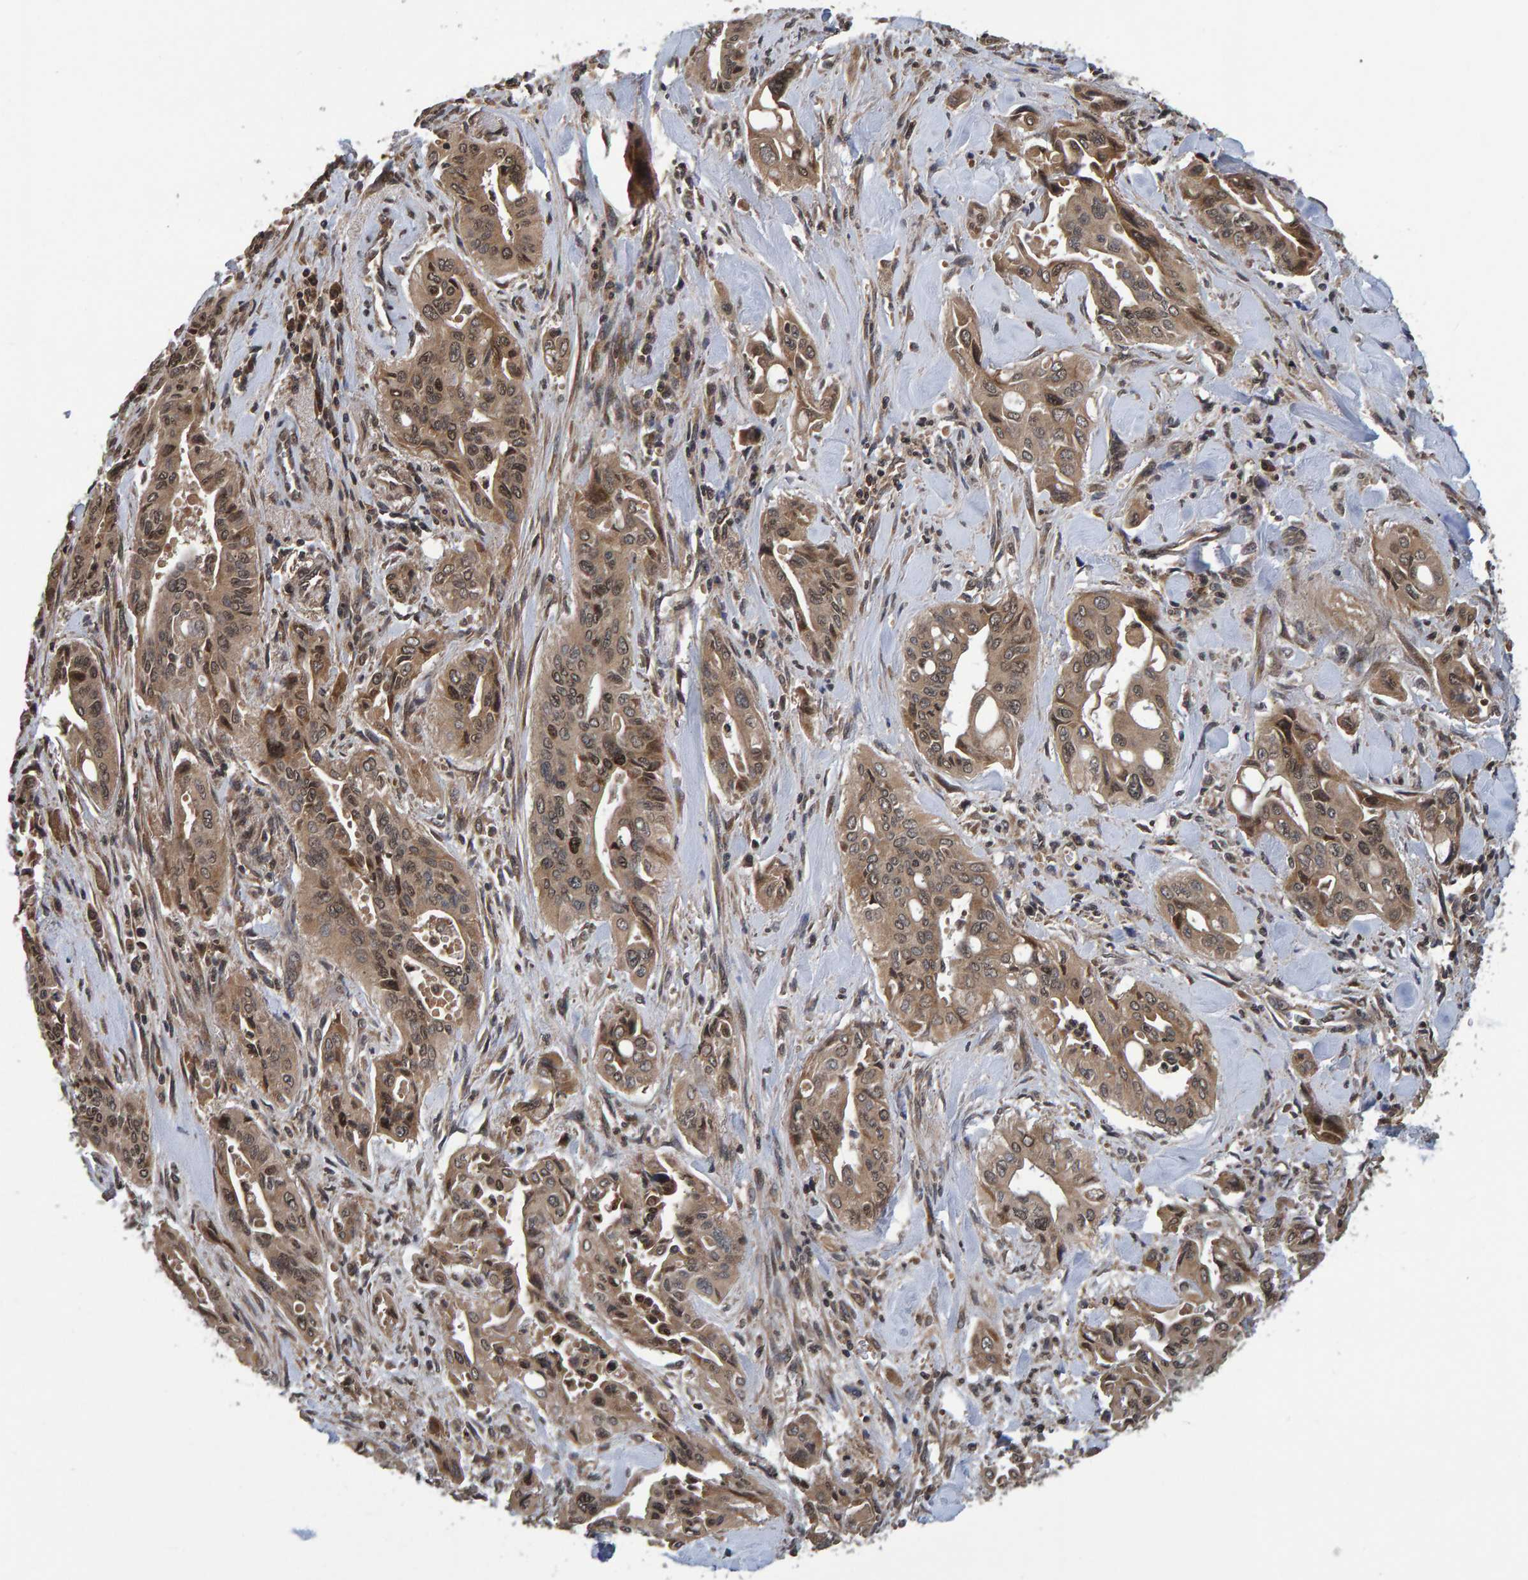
{"staining": {"intensity": "moderate", "quantity": ">75%", "location": "cytoplasmic/membranous,nuclear"}, "tissue": "pancreatic cancer", "cell_type": "Tumor cells", "image_type": "cancer", "snomed": [{"axis": "morphology", "description": "Adenocarcinoma, NOS"}, {"axis": "topography", "description": "Pancreas"}], "caption": "Pancreatic cancer stained with DAB immunohistochemistry reveals medium levels of moderate cytoplasmic/membranous and nuclear expression in about >75% of tumor cells. (Stains: DAB (3,3'-diaminobenzidine) in brown, nuclei in blue, Microscopy: brightfield microscopy at high magnification).", "gene": "GAB2", "patient": {"sex": "male", "age": 77}}